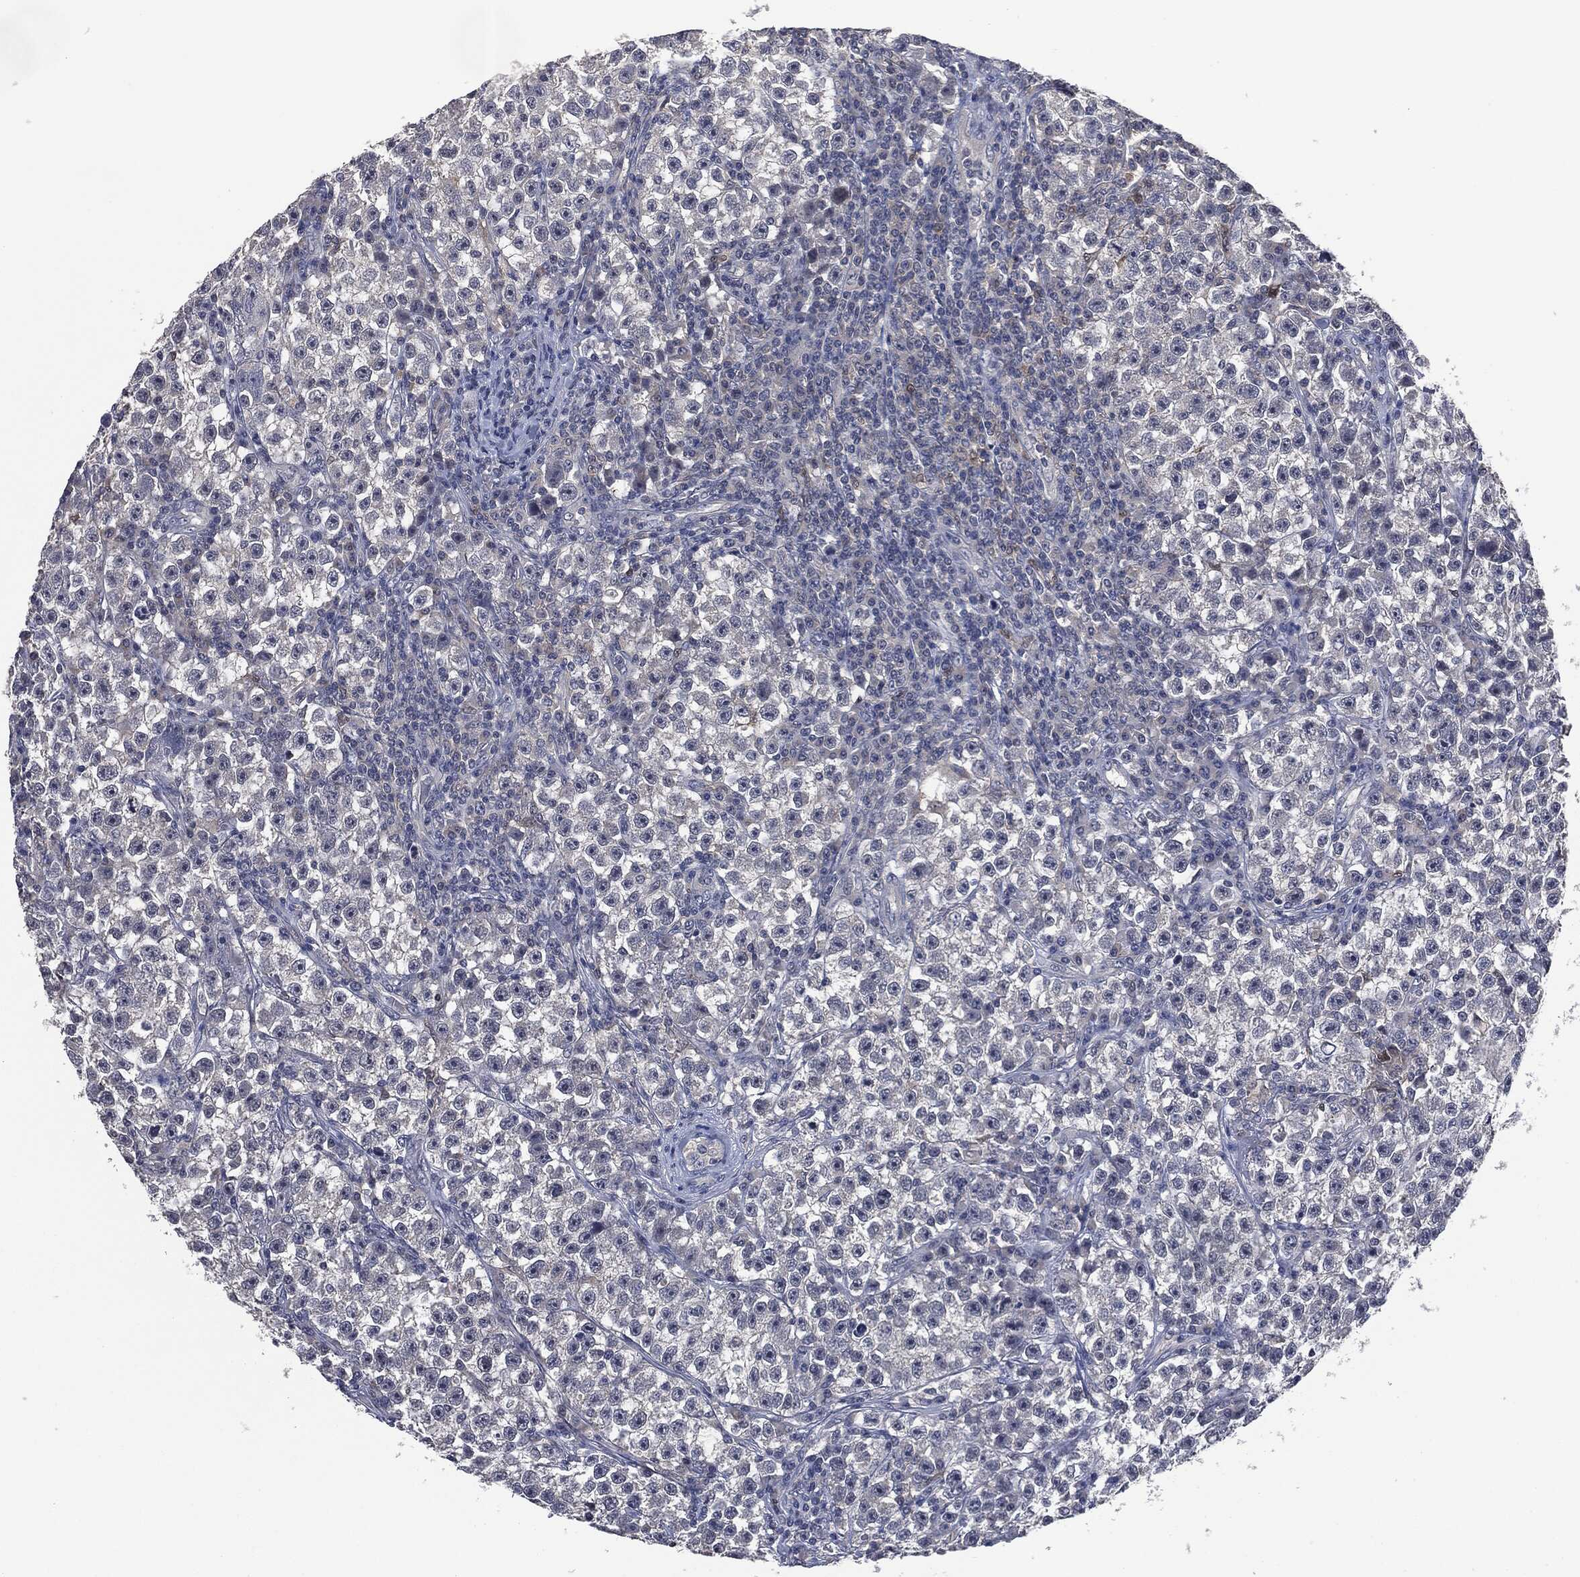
{"staining": {"intensity": "negative", "quantity": "none", "location": "none"}, "tissue": "testis cancer", "cell_type": "Tumor cells", "image_type": "cancer", "snomed": [{"axis": "morphology", "description": "Seminoma, NOS"}, {"axis": "topography", "description": "Testis"}], "caption": "The photomicrograph demonstrates no significant expression in tumor cells of testis cancer. (DAB IHC visualized using brightfield microscopy, high magnification).", "gene": "IL1RN", "patient": {"sex": "male", "age": 22}}